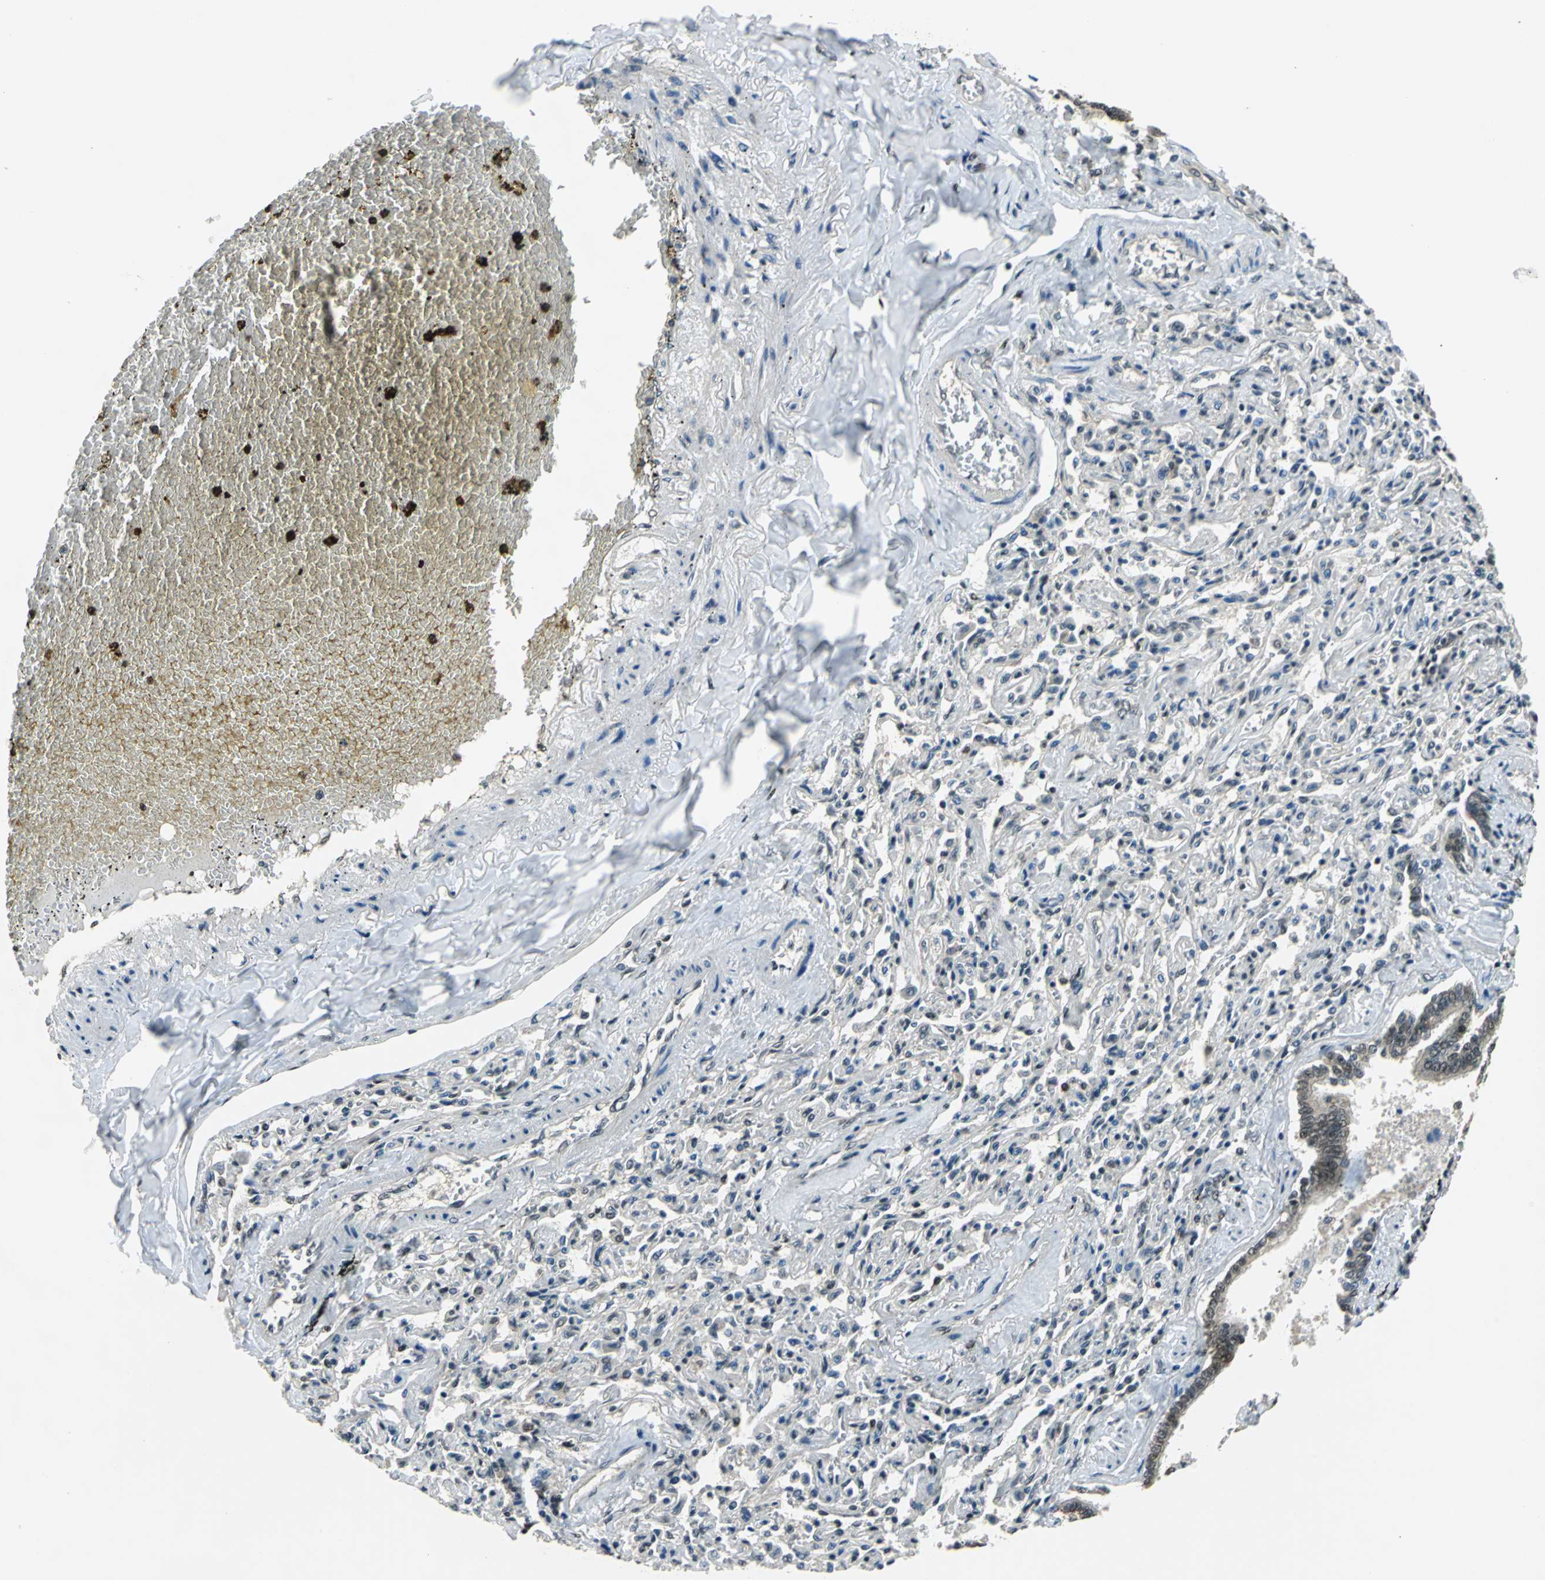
{"staining": {"intensity": "strong", "quantity": ">75%", "location": "cytoplasmic/membranous,nuclear"}, "tissue": "bronchus", "cell_type": "Respiratory epithelial cells", "image_type": "normal", "snomed": [{"axis": "morphology", "description": "Normal tissue, NOS"}, {"axis": "topography", "description": "Lung"}], "caption": "Immunohistochemical staining of benign human bronchus reveals strong cytoplasmic/membranous,nuclear protein staining in about >75% of respiratory epithelial cells.", "gene": "RBM14", "patient": {"sex": "male", "age": 64}}